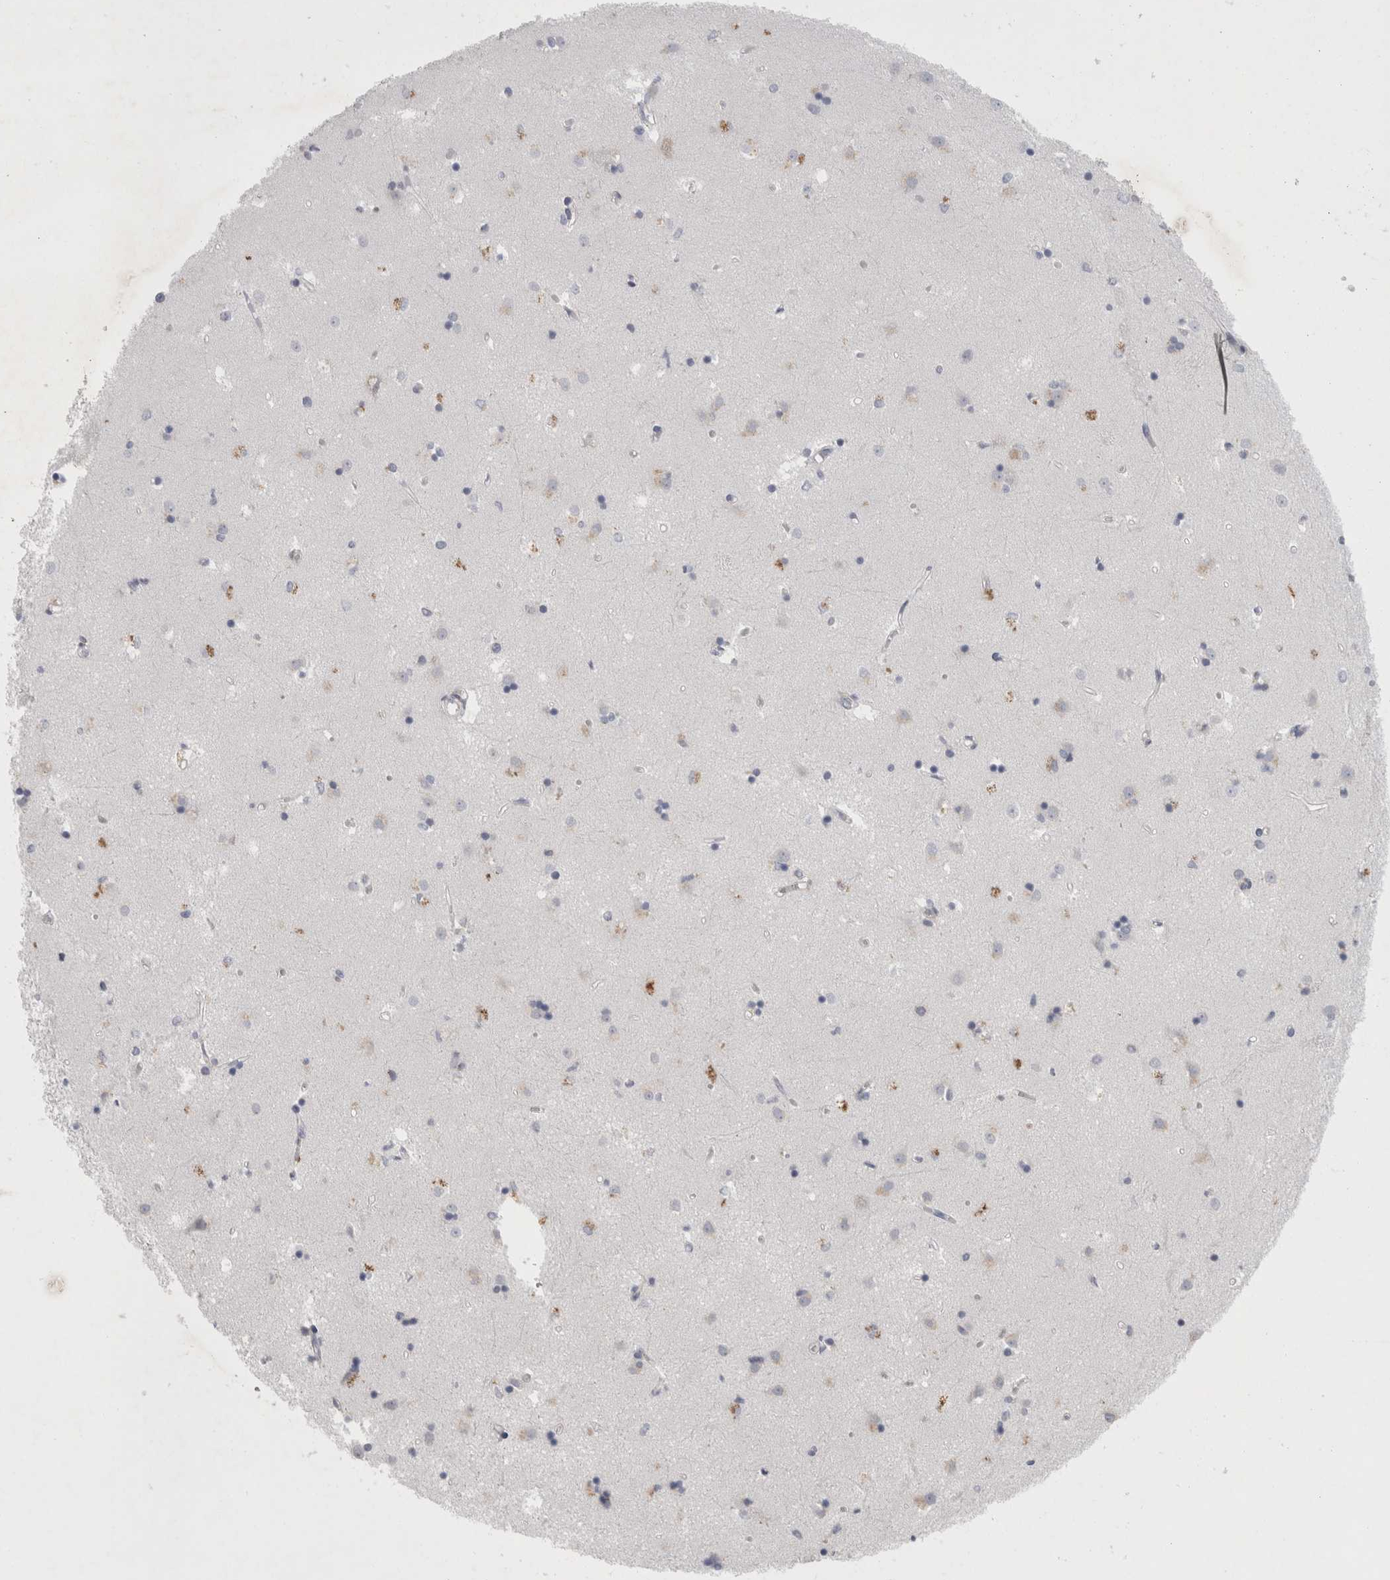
{"staining": {"intensity": "negative", "quantity": "none", "location": "none"}, "tissue": "caudate", "cell_type": "Glial cells", "image_type": "normal", "snomed": [{"axis": "morphology", "description": "Normal tissue, NOS"}, {"axis": "topography", "description": "Lateral ventricle wall"}], "caption": "Immunohistochemical staining of normal caudate reveals no significant staining in glial cells.", "gene": "GAA", "patient": {"sex": "male", "age": 45}}